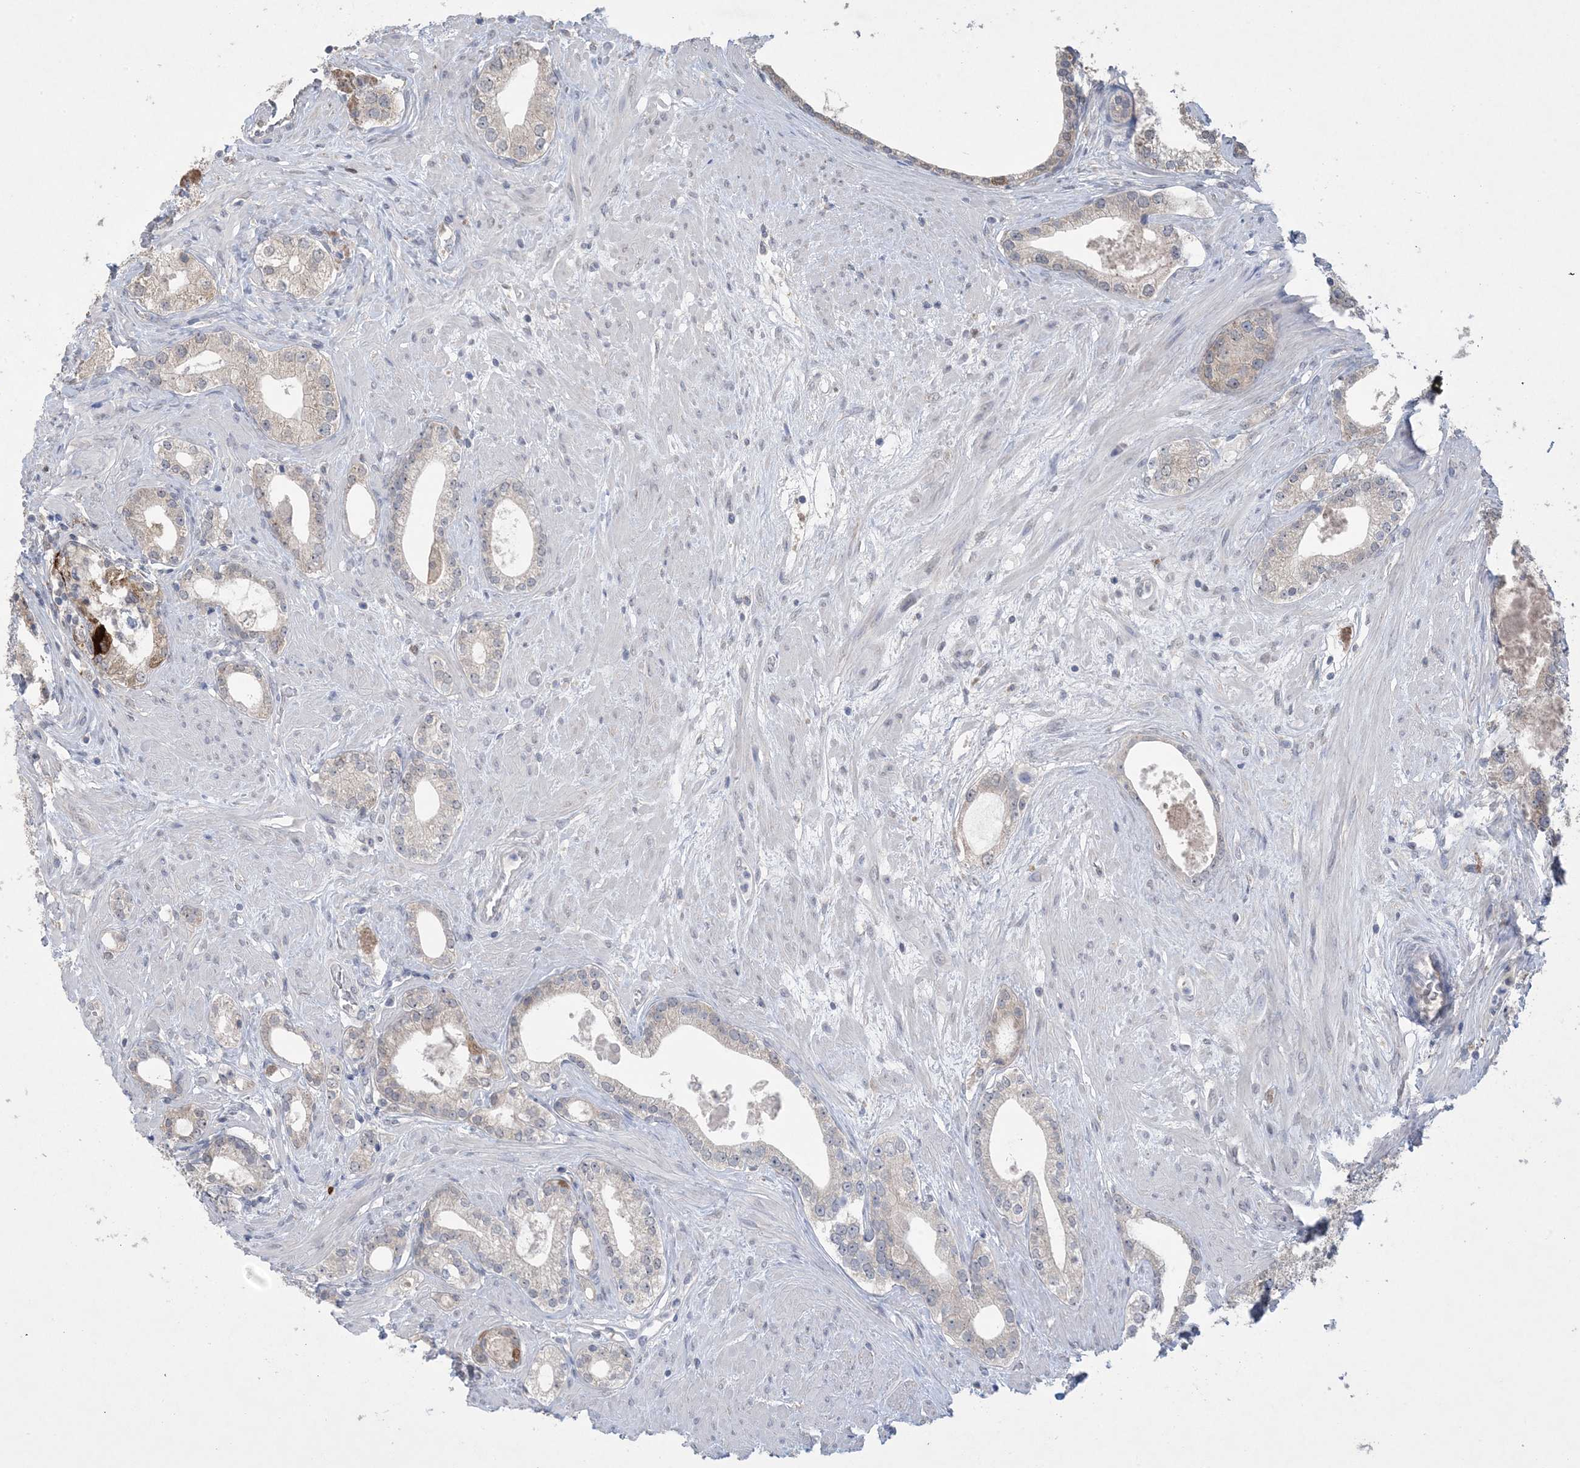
{"staining": {"intensity": "negative", "quantity": "none", "location": "none"}, "tissue": "prostate cancer", "cell_type": "Tumor cells", "image_type": "cancer", "snomed": [{"axis": "morphology", "description": "Adenocarcinoma, High grade"}, {"axis": "topography", "description": "Prostate"}], "caption": "Histopathology image shows no protein staining in tumor cells of prostate high-grade adenocarcinoma tissue.", "gene": "HMGCS1", "patient": {"sex": "male", "age": 63}}